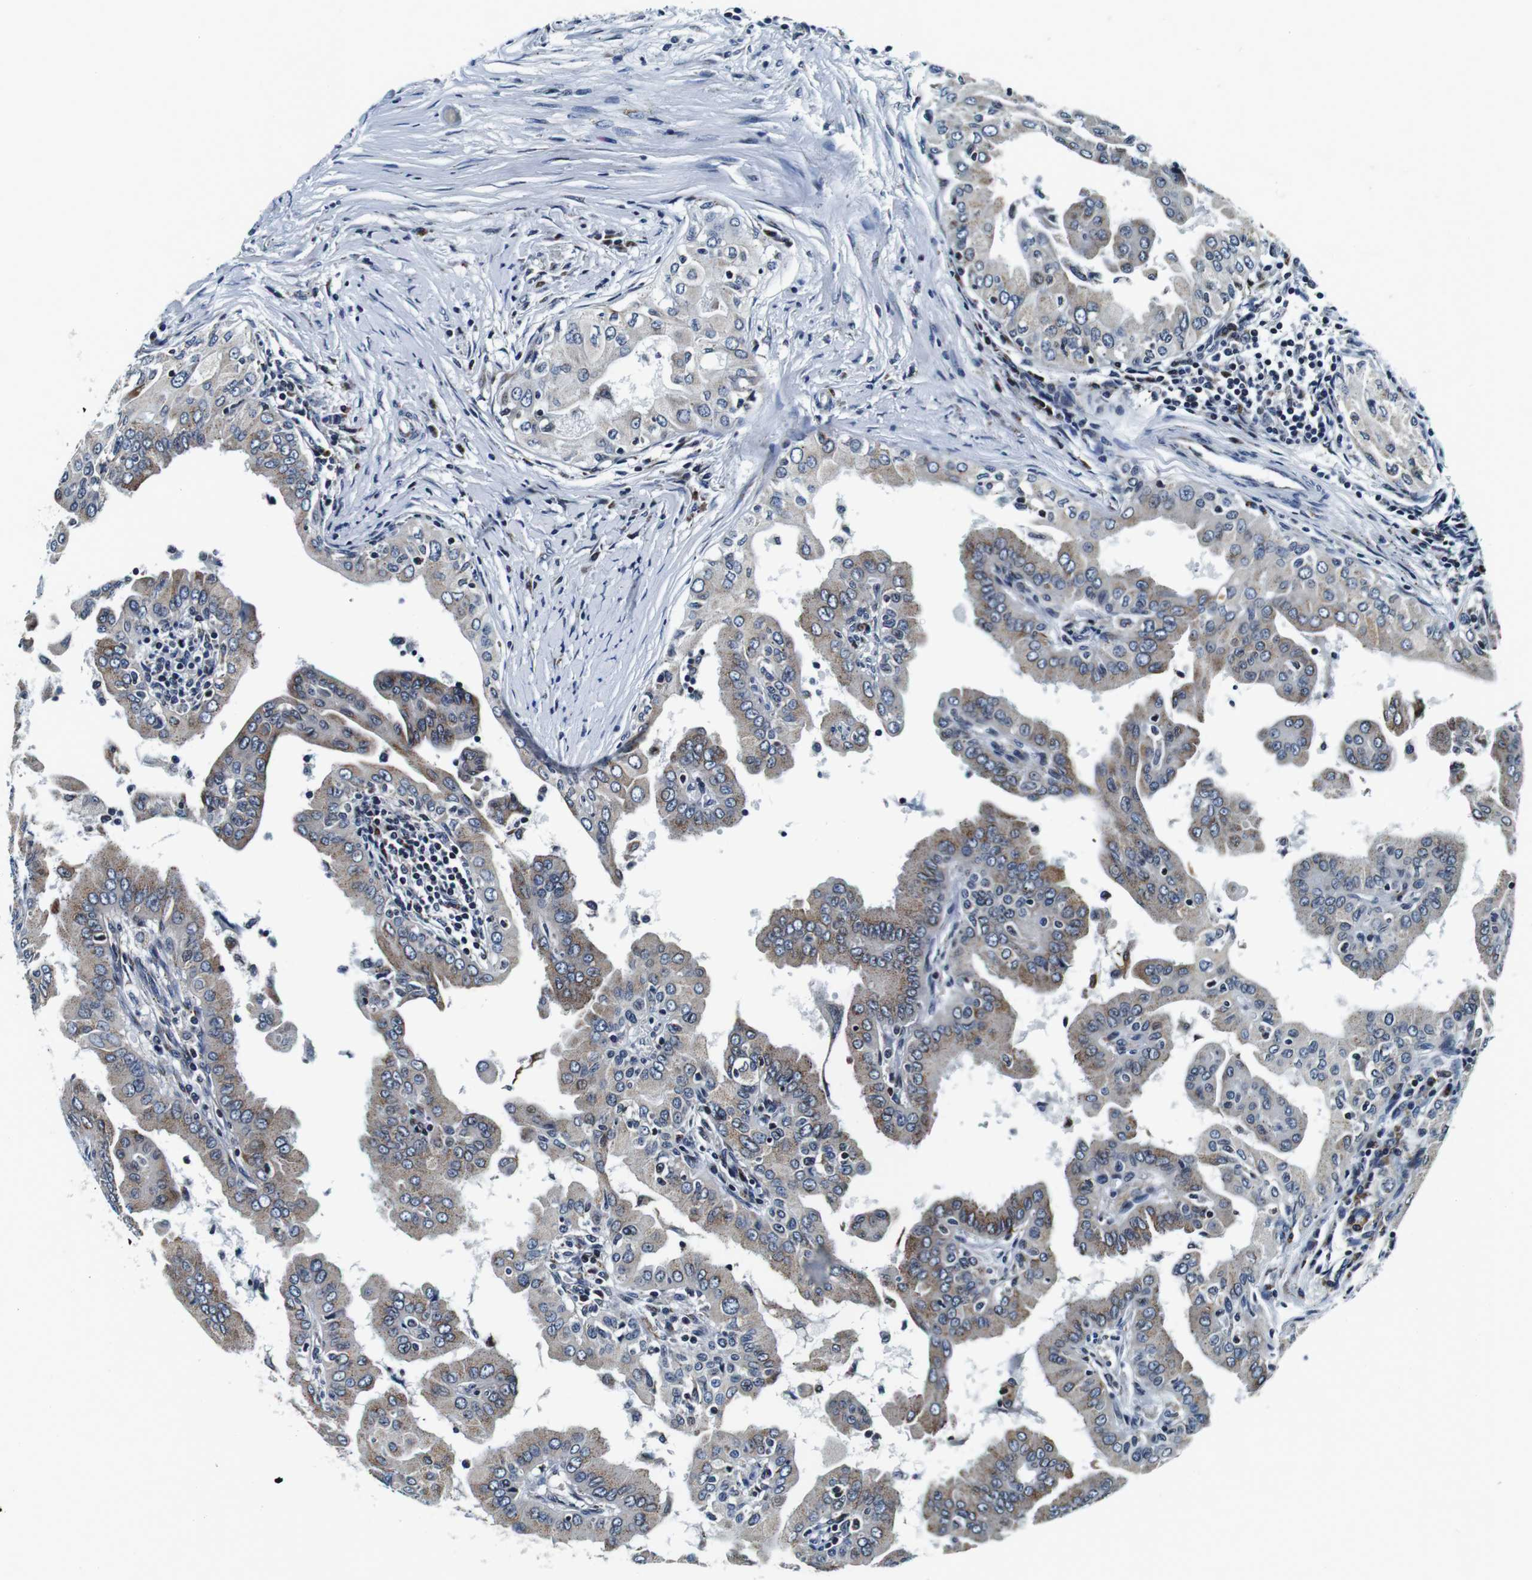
{"staining": {"intensity": "moderate", "quantity": "25%-75%", "location": "cytoplasmic/membranous"}, "tissue": "thyroid cancer", "cell_type": "Tumor cells", "image_type": "cancer", "snomed": [{"axis": "morphology", "description": "Papillary adenocarcinoma, NOS"}, {"axis": "topography", "description": "Thyroid gland"}], "caption": "High-power microscopy captured an IHC histopathology image of papillary adenocarcinoma (thyroid), revealing moderate cytoplasmic/membranous expression in about 25%-75% of tumor cells.", "gene": "FAR2", "patient": {"sex": "male", "age": 33}}